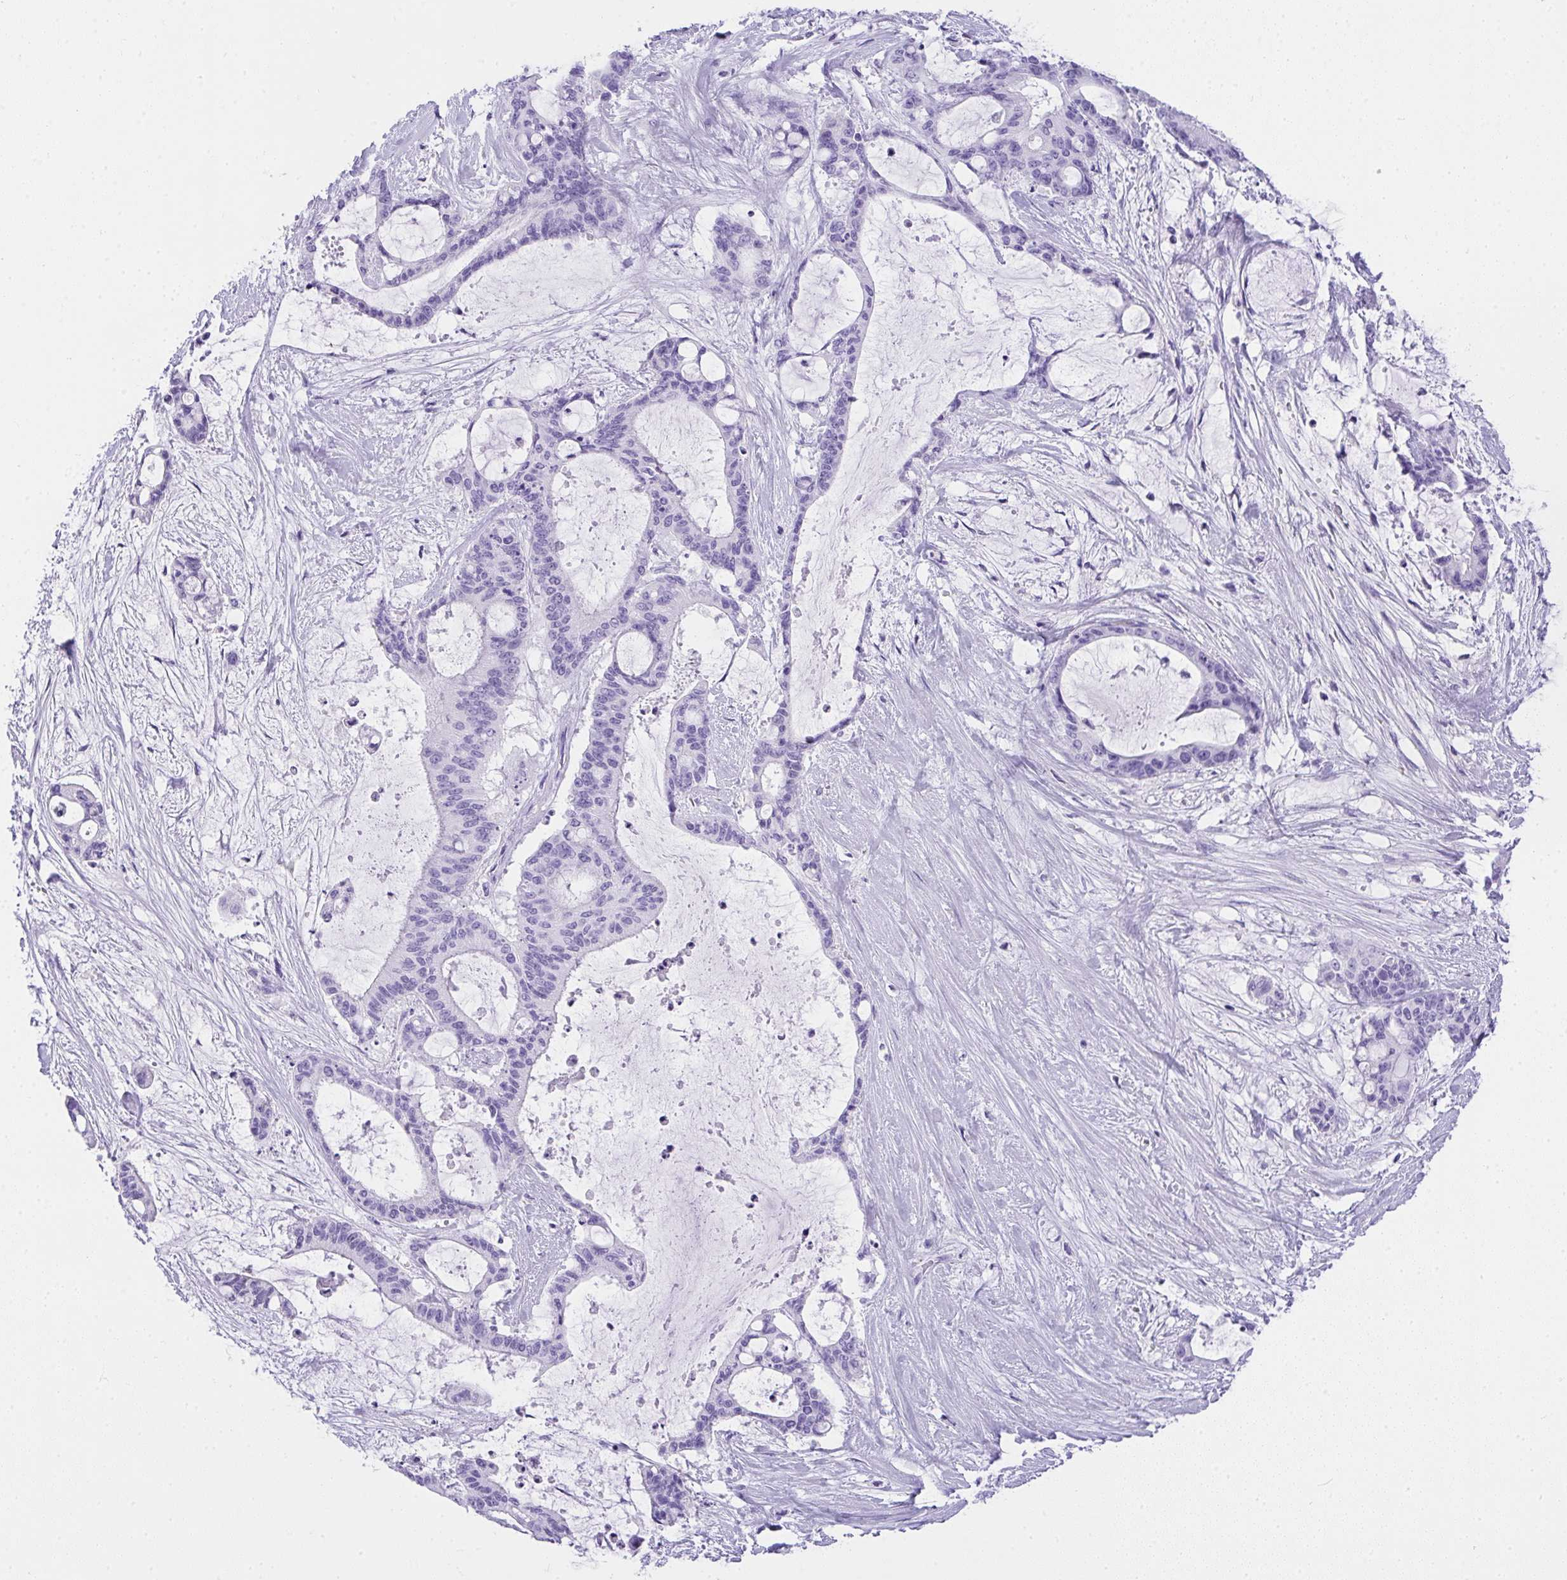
{"staining": {"intensity": "negative", "quantity": "none", "location": "none"}, "tissue": "liver cancer", "cell_type": "Tumor cells", "image_type": "cancer", "snomed": [{"axis": "morphology", "description": "Normal tissue, NOS"}, {"axis": "morphology", "description": "Cholangiocarcinoma"}, {"axis": "topography", "description": "Liver"}, {"axis": "topography", "description": "Peripheral nerve tissue"}], "caption": "Immunohistochemical staining of liver cancer demonstrates no significant staining in tumor cells.", "gene": "AVIL", "patient": {"sex": "female", "age": 73}}